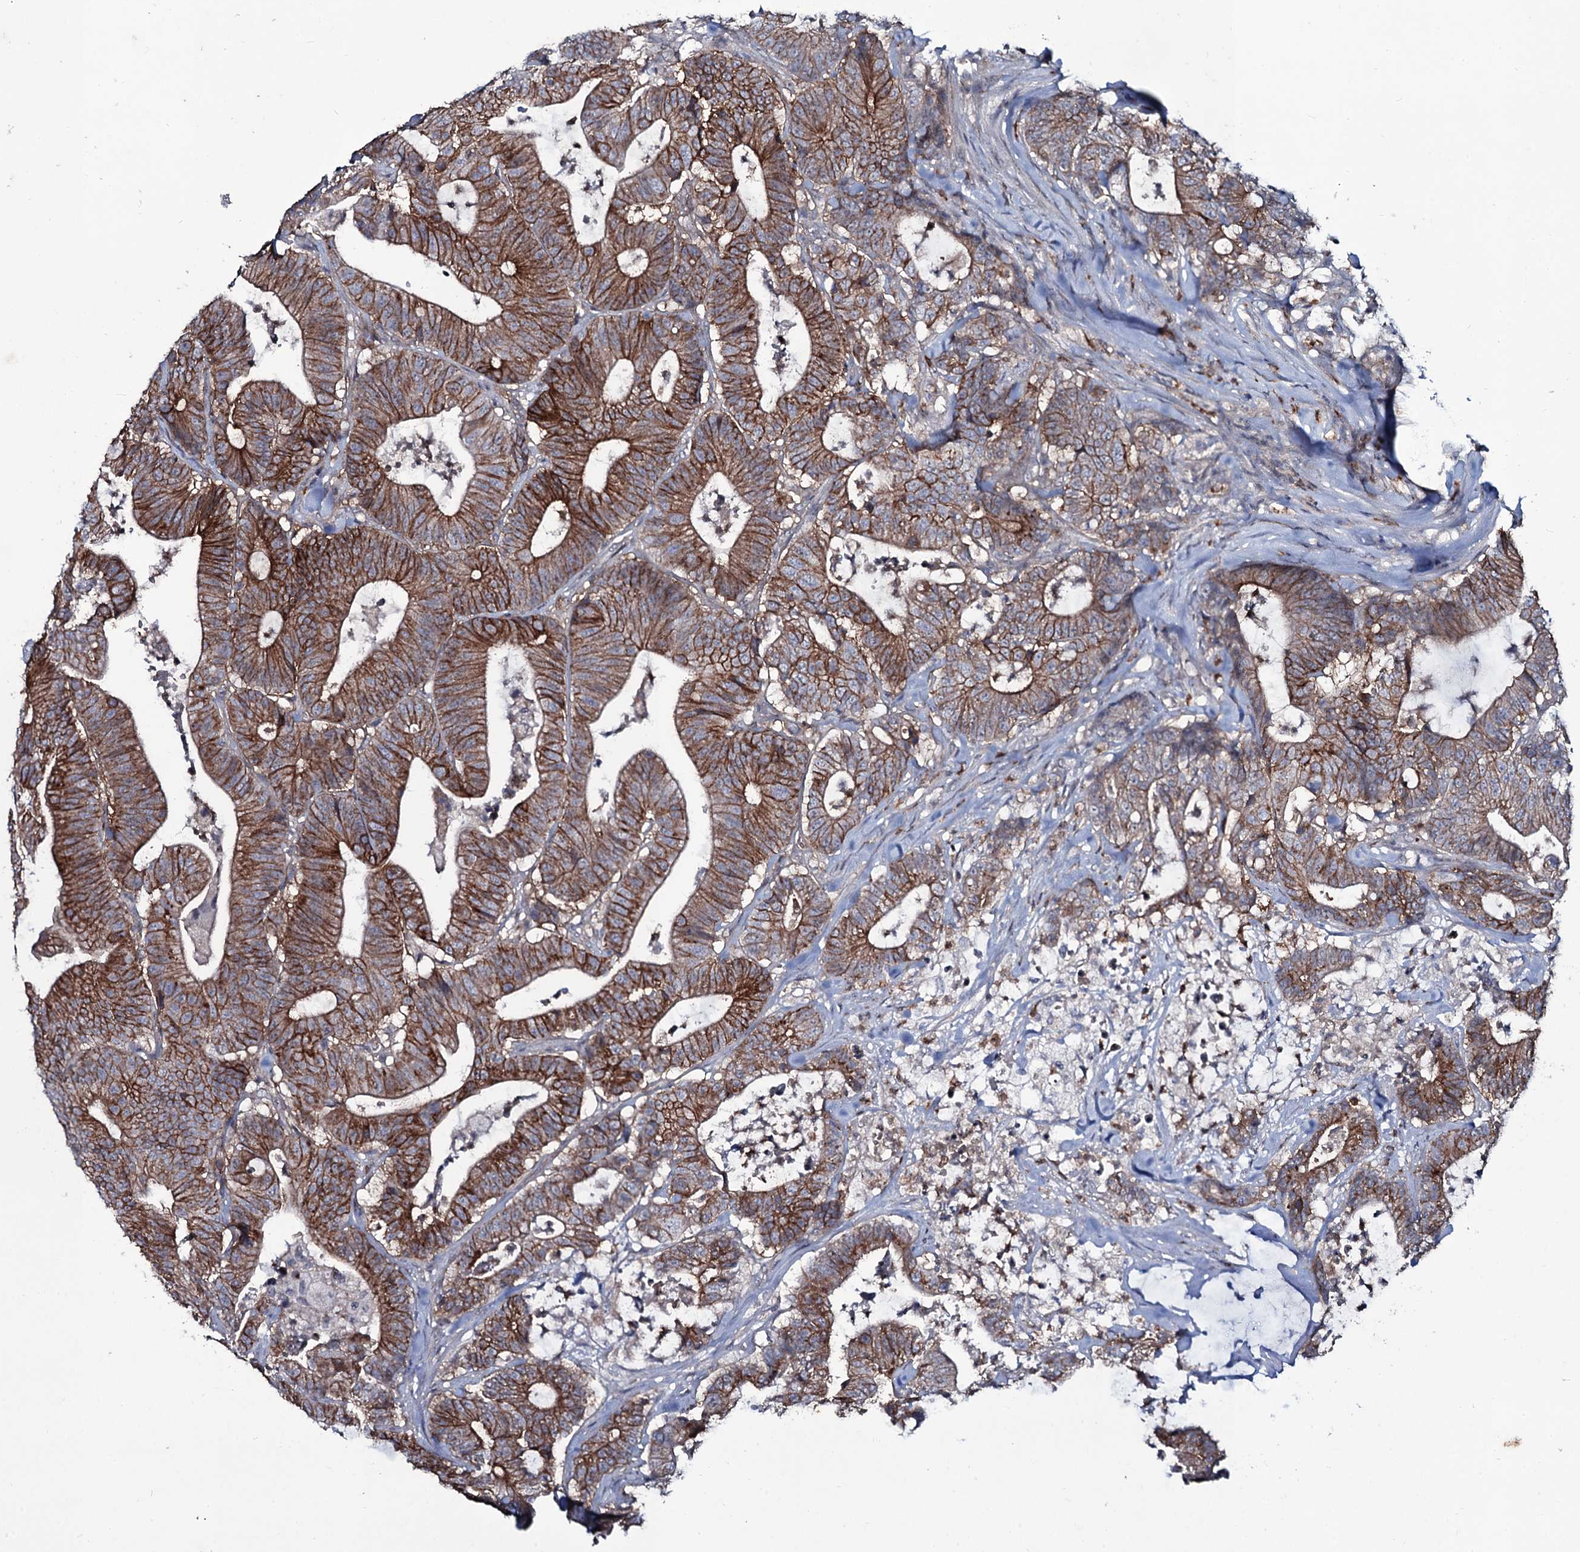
{"staining": {"intensity": "strong", "quantity": ">75%", "location": "cytoplasmic/membranous"}, "tissue": "colorectal cancer", "cell_type": "Tumor cells", "image_type": "cancer", "snomed": [{"axis": "morphology", "description": "Adenocarcinoma, NOS"}, {"axis": "topography", "description": "Colon"}], "caption": "Immunohistochemistry (IHC) of human colorectal cancer (adenocarcinoma) demonstrates high levels of strong cytoplasmic/membranous expression in about >75% of tumor cells. (DAB IHC, brown staining for protein, blue staining for nuclei).", "gene": "SNAP23", "patient": {"sex": "female", "age": 84}}